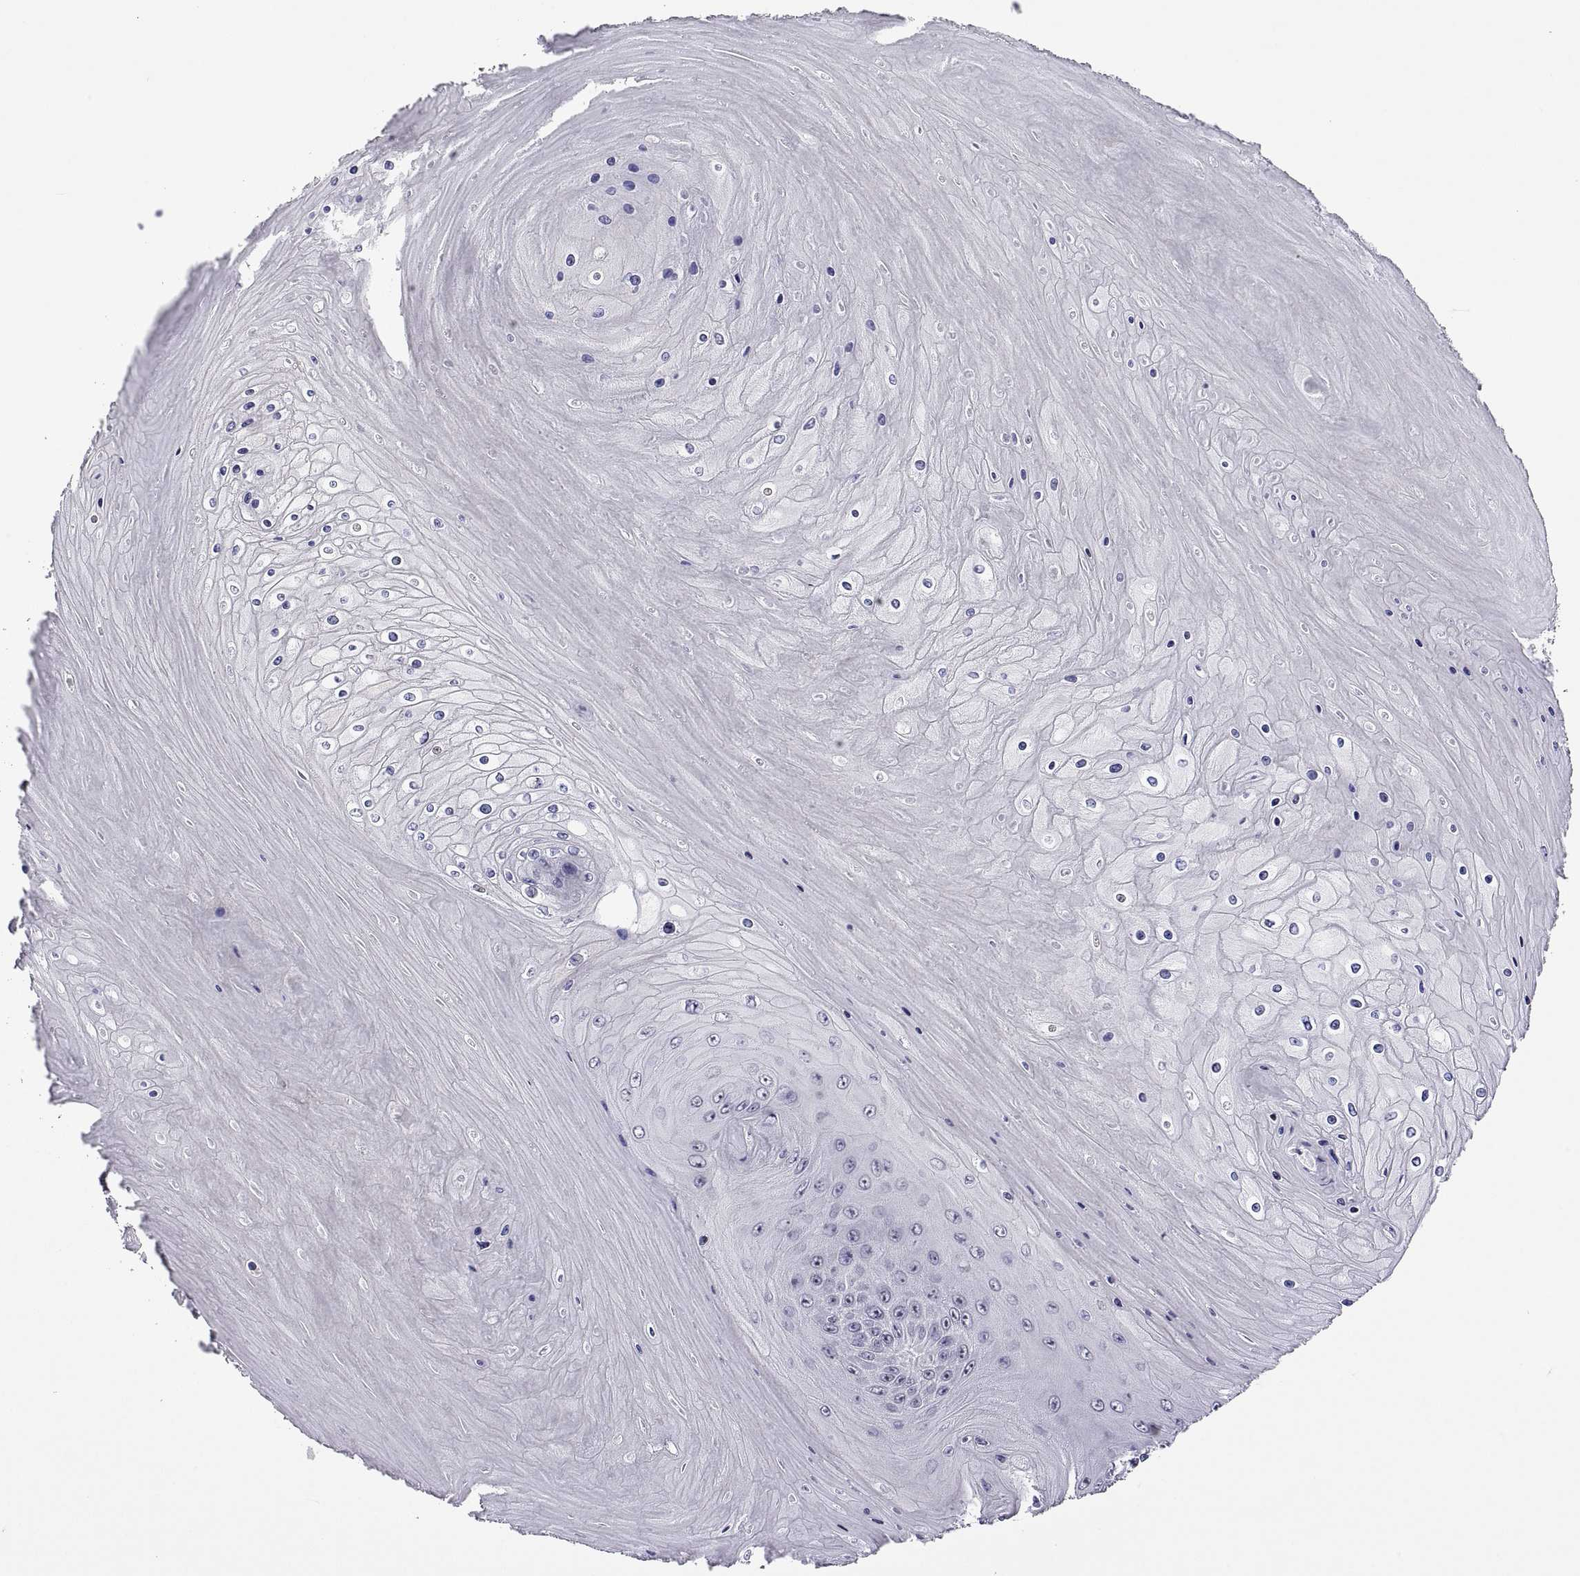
{"staining": {"intensity": "negative", "quantity": "none", "location": "none"}, "tissue": "skin cancer", "cell_type": "Tumor cells", "image_type": "cancer", "snomed": [{"axis": "morphology", "description": "Squamous cell carcinoma, NOS"}, {"axis": "topography", "description": "Skin"}], "caption": "Skin cancer (squamous cell carcinoma) was stained to show a protein in brown. There is no significant staining in tumor cells. (DAB (3,3'-diaminobenzidine) immunohistochemistry (IHC) with hematoxylin counter stain).", "gene": "MS4A1", "patient": {"sex": "male", "age": 62}}